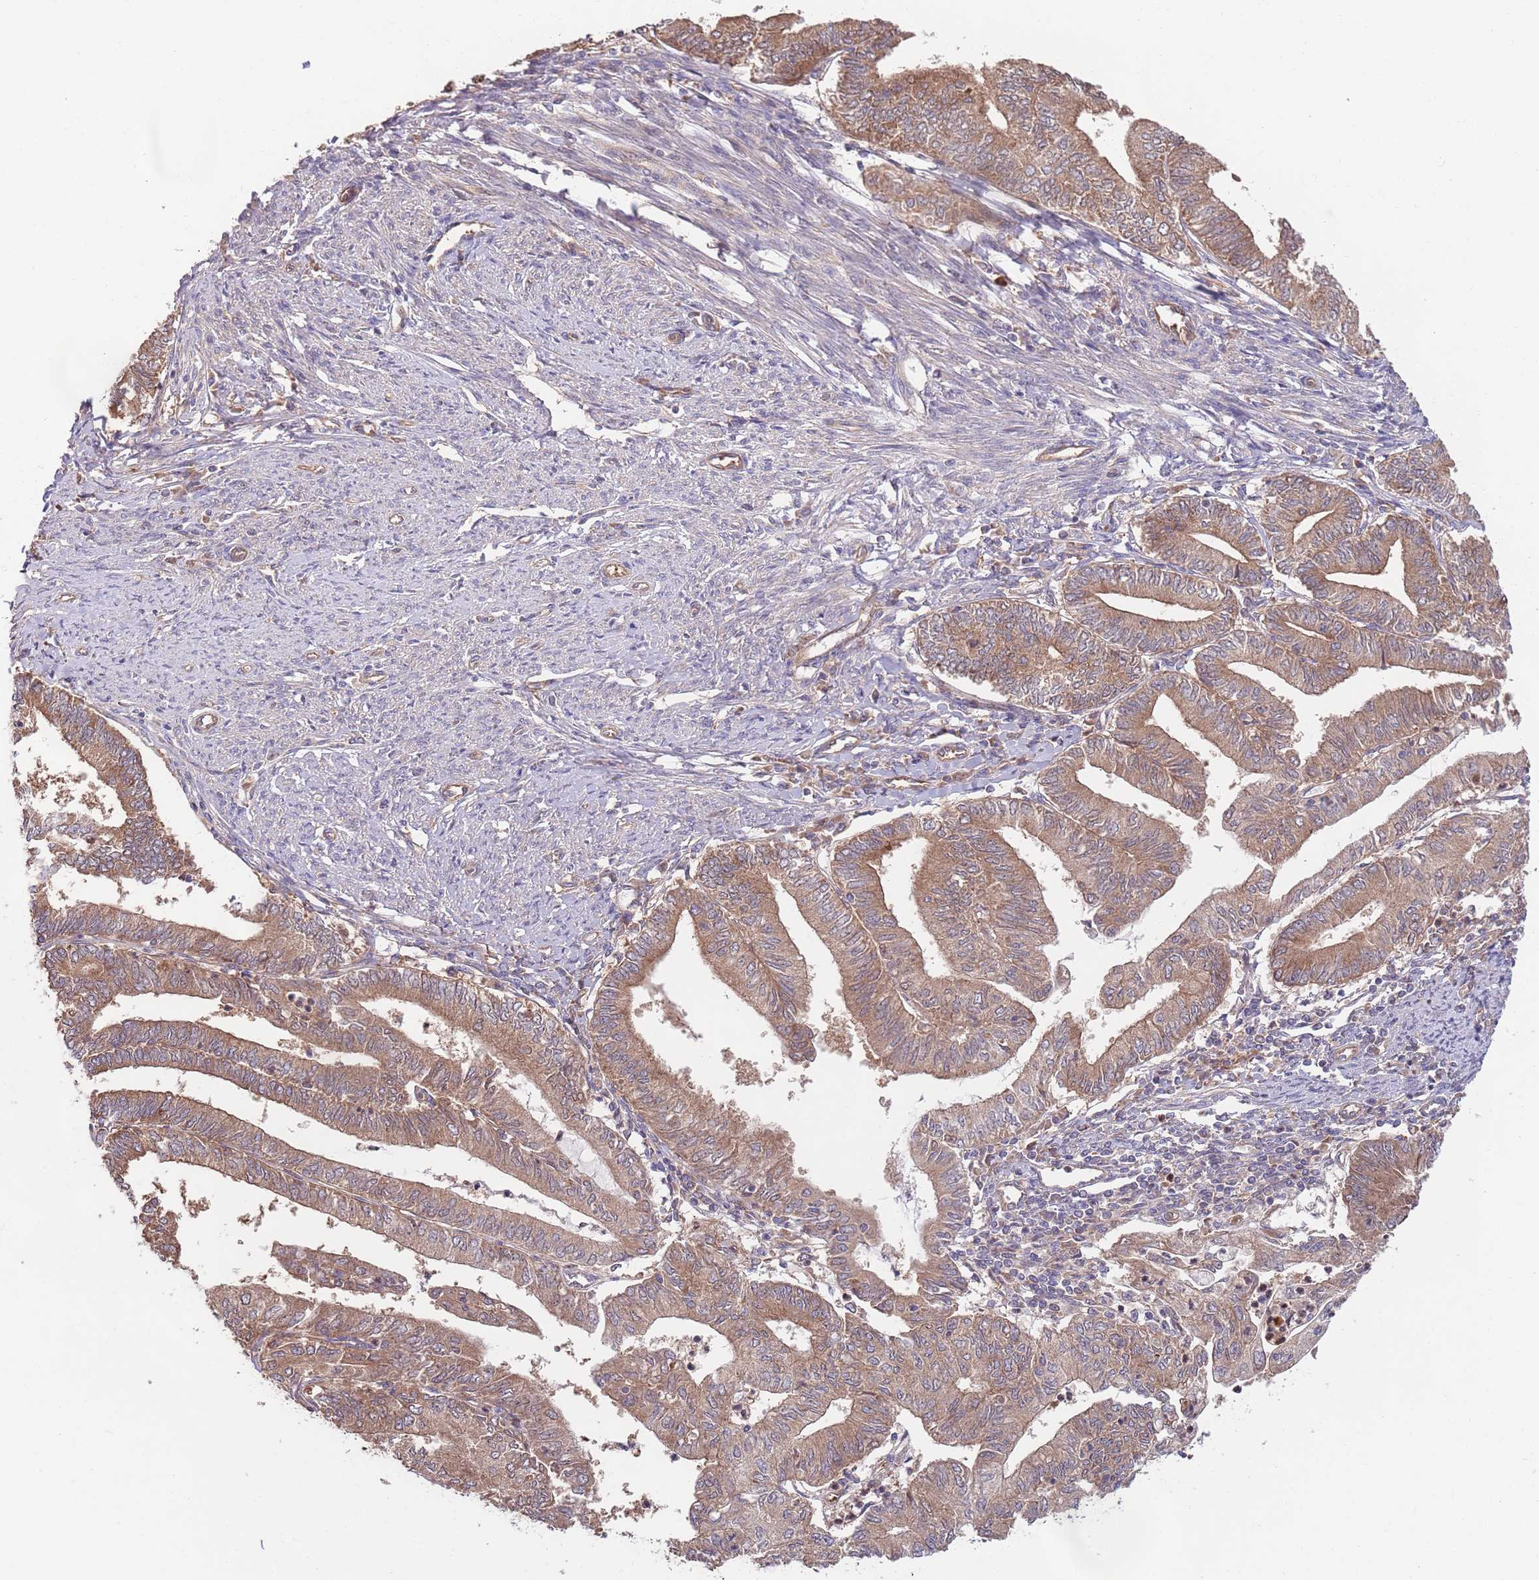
{"staining": {"intensity": "moderate", "quantity": ">75%", "location": "cytoplasmic/membranous"}, "tissue": "endometrial cancer", "cell_type": "Tumor cells", "image_type": "cancer", "snomed": [{"axis": "morphology", "description": "Adenocarcinoma, NOS"}, {"axis": "topography", "description": "Endometrium"}], "caption": "Endometrial adenocarcinoma stained with DAB (3,3'-diaminobenzidine) immunohistochemistry (IHC) exhibits medium levels of moderate cytoplasmic/membranous staining in about >75% of tumor cells.", "gene": "EIF3F", "patient": {"sex": "female", "age": 66}}